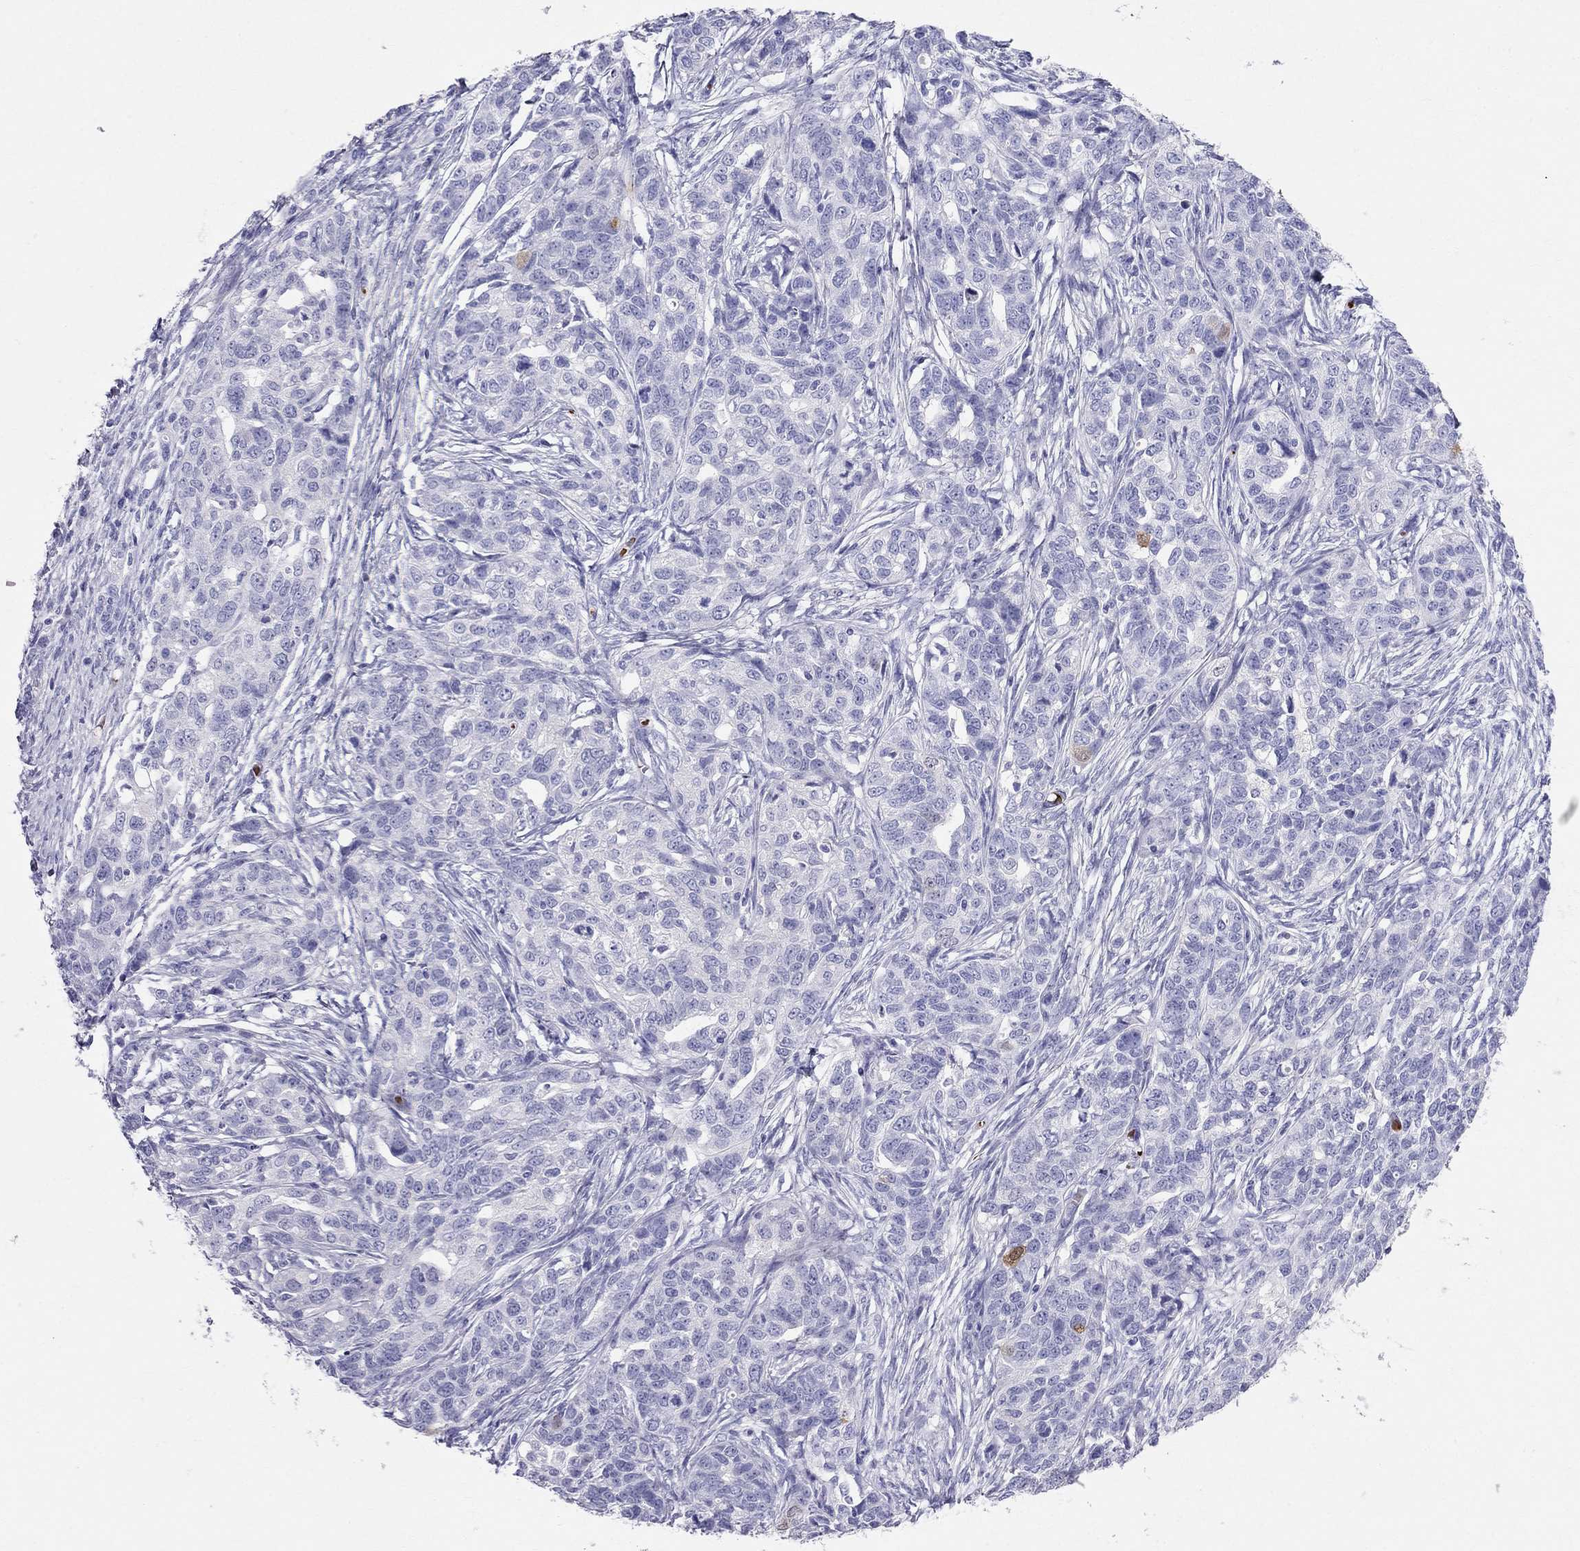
{"staining": {"intensity": "negative", "quantity": "none", "location": "none"}, "tissue": "ovarian cancer", "cell_type": "Tumor cells", "image_type": "cancer", "snomed": [{"axis": "morphology", "description": "Cystadenocarcinoma, serous, NOS"}, {"axis": "topography", "description": "Ovary"}], "caption": "Serous cystadenocarcinoma (ovarian) stained for a protein using IHC displays no expression tumor cells.", "gene": "DNAAF6", "patient": {"sex": "female", "age": 71}}